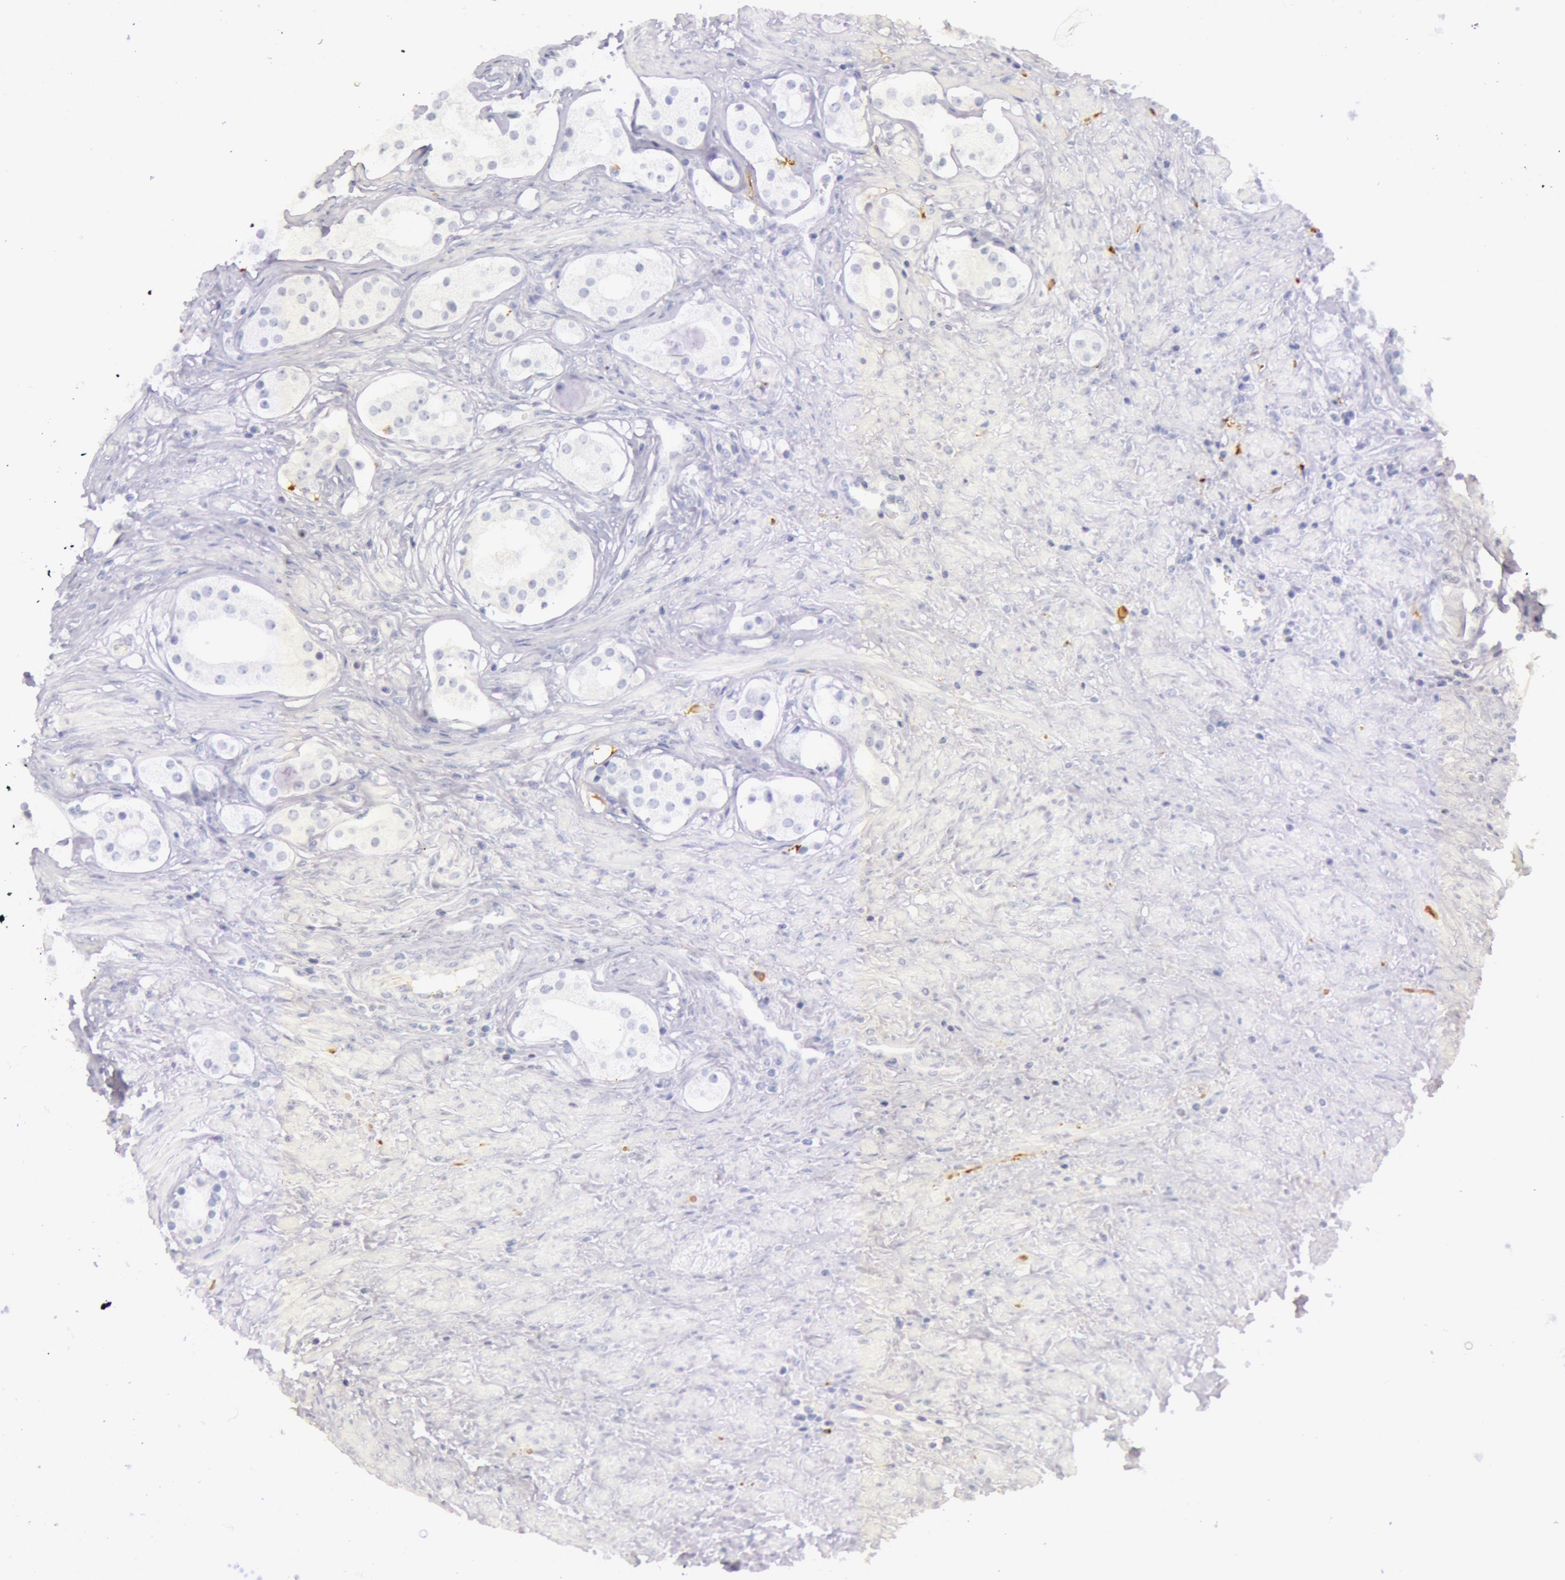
{"staining": {"intensity": "negative", "quantity": "none", "location": "none"}, "tissue": "prostate cancer", "cell_type": "Tumor cells", "image_type": "cancer", "snomed": [{"axis": "morphology", "description": "Adenocarcinoma, Medium grade"}, {"axis": "topography", "description": "Prostate"}], "caption": "Photomicrograph shows no protein expression in tumor cells of prostate medium-grade adenocarcinoma tissue. (DAB immunohistochemistry (IHC) with hematoxylin counter stain).", "gene": "C4BPA", "patient": {"sex": "male", "age": 73}}